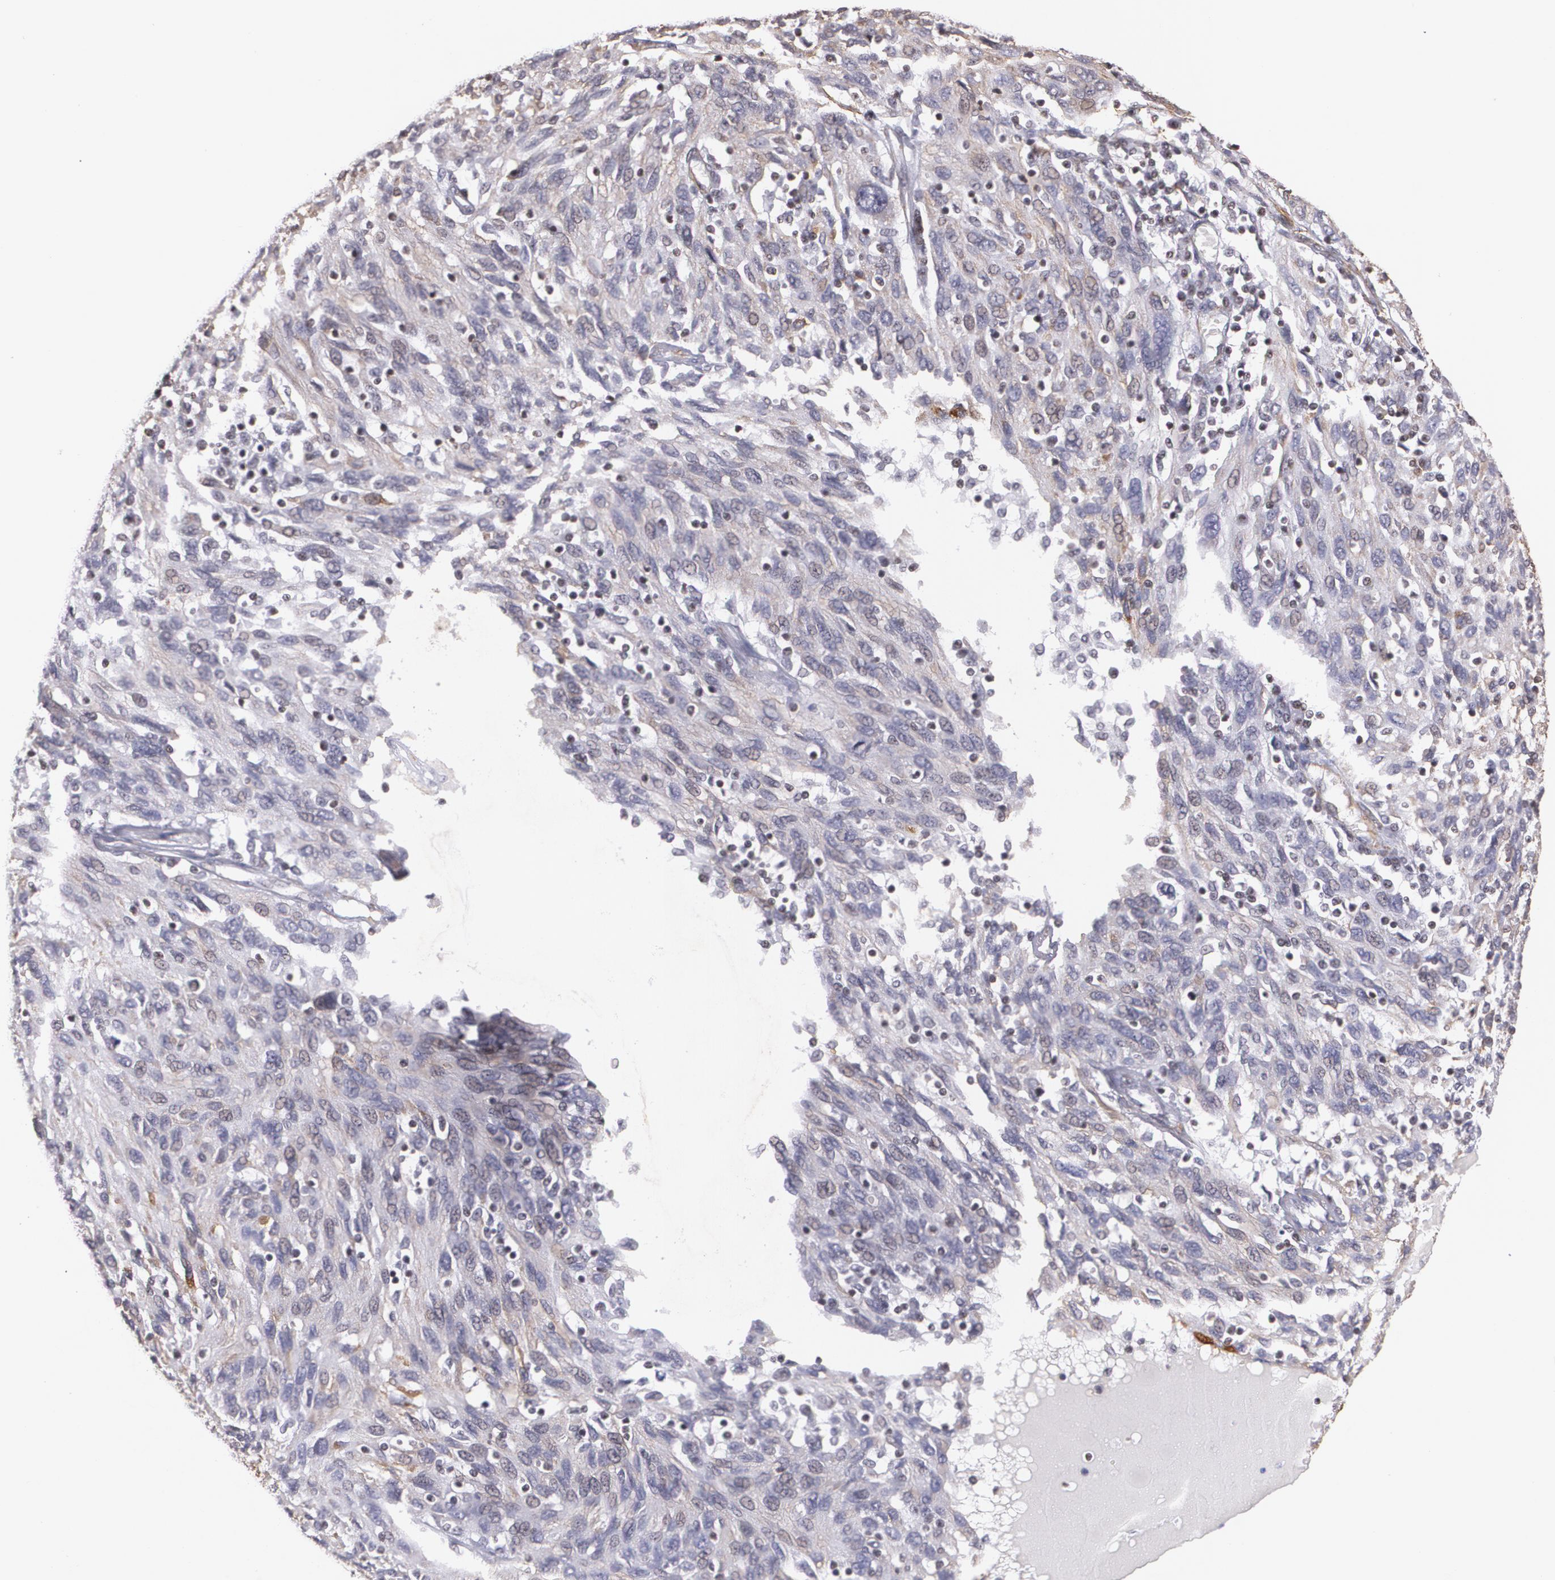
{"staining": {"intensity": "weak", "quantity": "25%-75%", "location": "cytoplasmic/membranous"}, "tissue": "ovarian cancer", "cell_type": "Tumor cells", "image_type": "cancer", "snomed": [{"axis": "morphology", "description": "Carcinoma, endometroid"}, {"axis": "topography", "description": "Ovary"}], "caption": "Immunohistochemical staining of ovarian cancer exhibits weak cytoplasmic/membranous protein expression in about 25%-75% of tumor cells.", "gene": "VAMP1", "patient": {"sex": "female", "age": 50}}